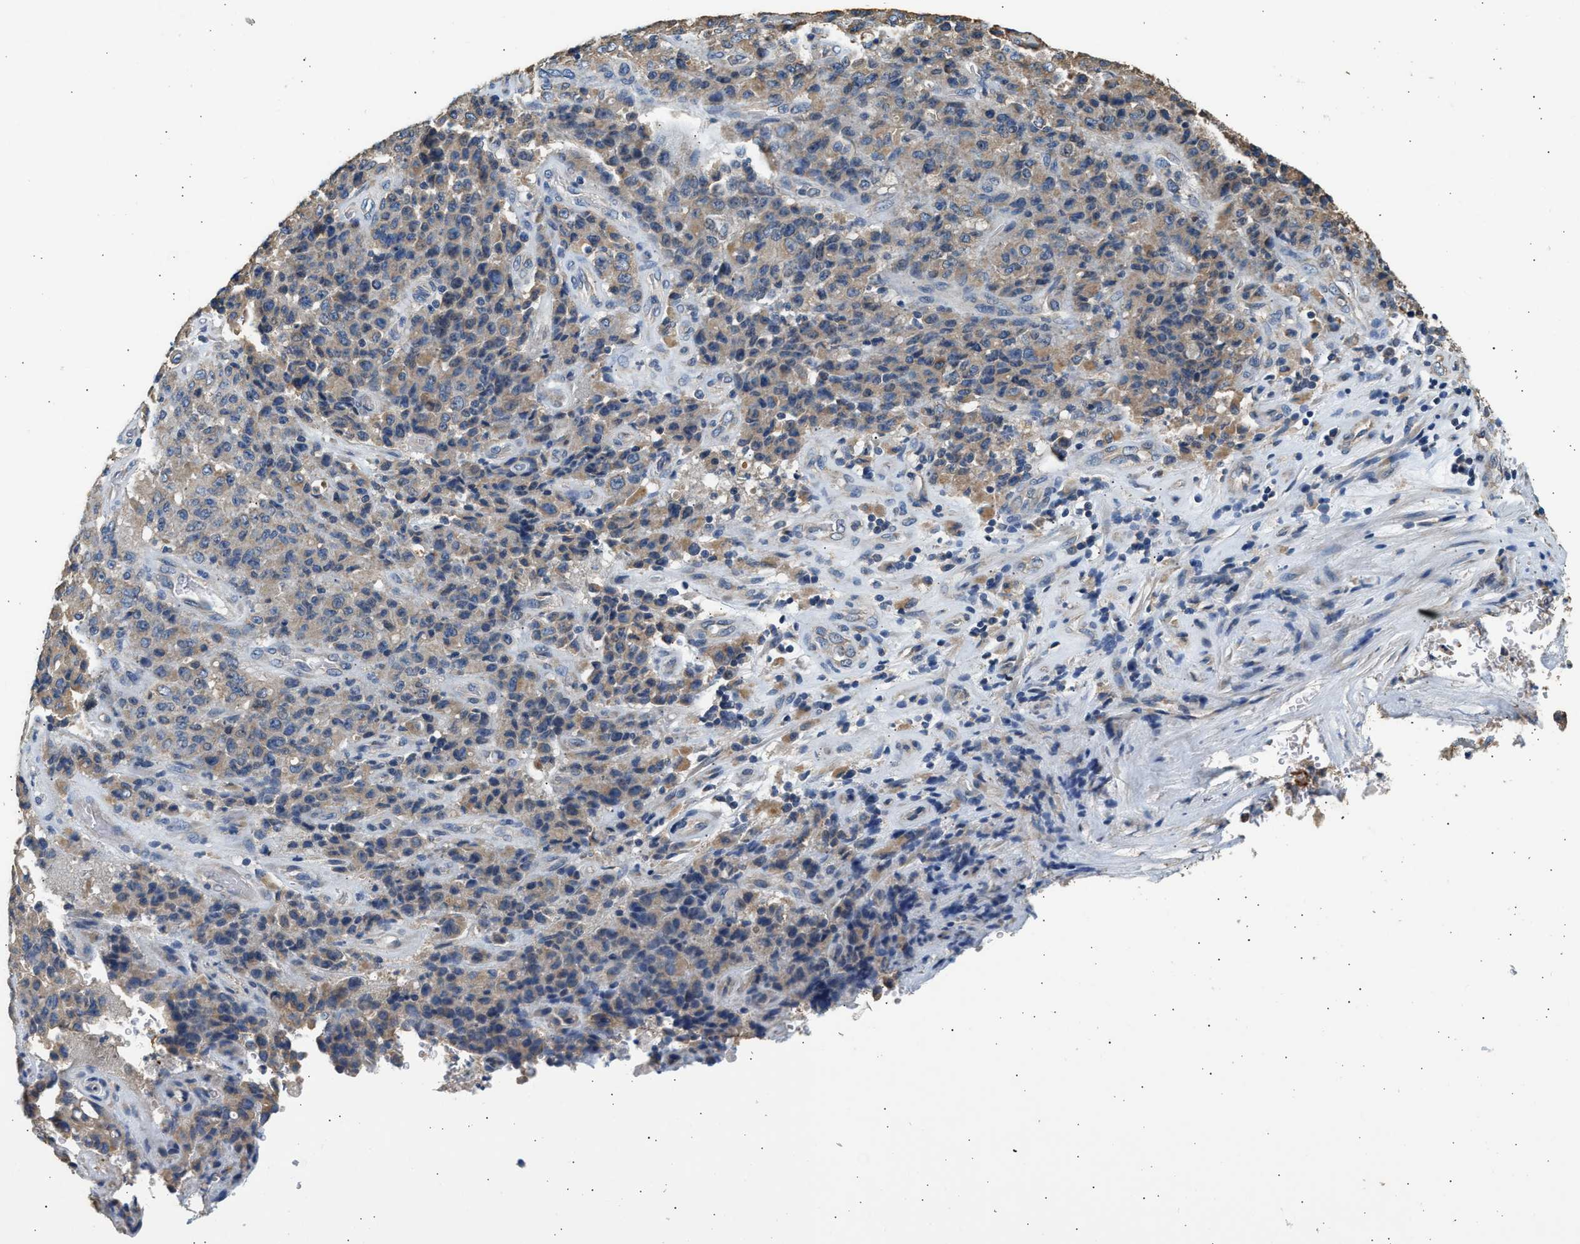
{"staining": {"intensity": "weak", "quantity": "25%-75%", "location": "cytoplasmic/membranous"}, "tissue": "stomach cancer", "cell_type": "Tumor cells", "image_type": "cancer", "snomed": [{"axis": "morphology", "description": "Adenocarcinoma, NOS"}, {"axis": "topography", "description": "Stomach"}], "caption": "Brown immunohistochemical staining in human stomach adenocarcinoma exhibits weak cytoplasmic/membranous positivity in about 25%-75% of tumor cells. (brown staining indicates protein expression, while blue staining denotes nuclei).", "gene": "WDR31", "patient": {"sex": "female", "age": 73}}